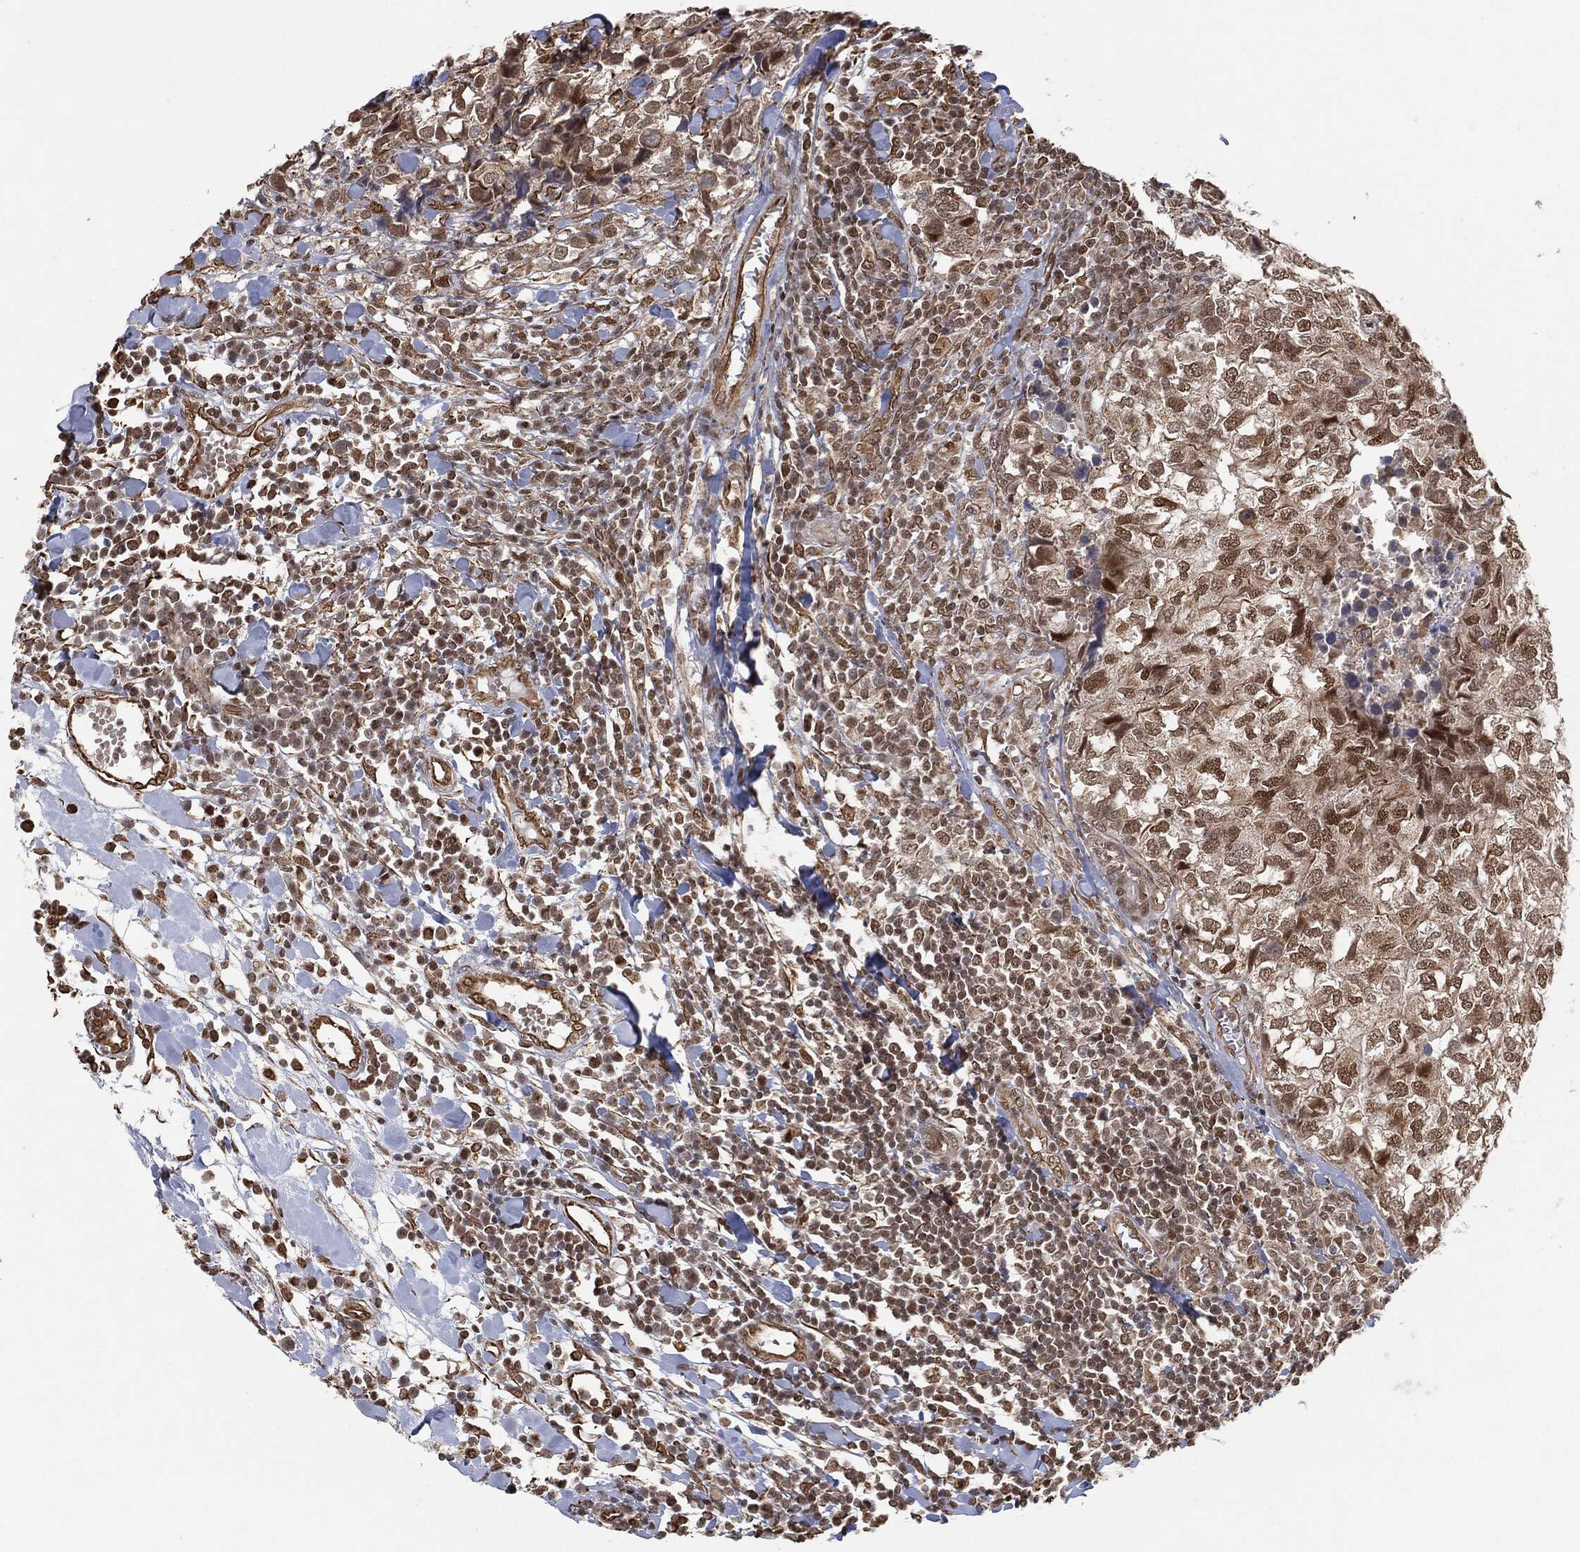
{"staining": {"intensity": "moderate", "quantity": "25%-75%", "location": "cytoplasmic/membranous,nuclear"}, "tissue": "breast cancer", "cell_type": "Tumor cells", "image_type": "cancer", "snomed": [{"axis": "morphology", "description": "Duct carcinoma"}, {"axis": "topography", "description": "Breast"}], "caption": "Human breast cancer (invasive ductal carcinoma) stained for a protein (brown) exhibits moderate cytoplasmic/membranous and nuclear positive staining in approximately 25%-75% of tumor cells.", "gene": "TP53RK", "patient": {"sex": "female", "age": 30}}